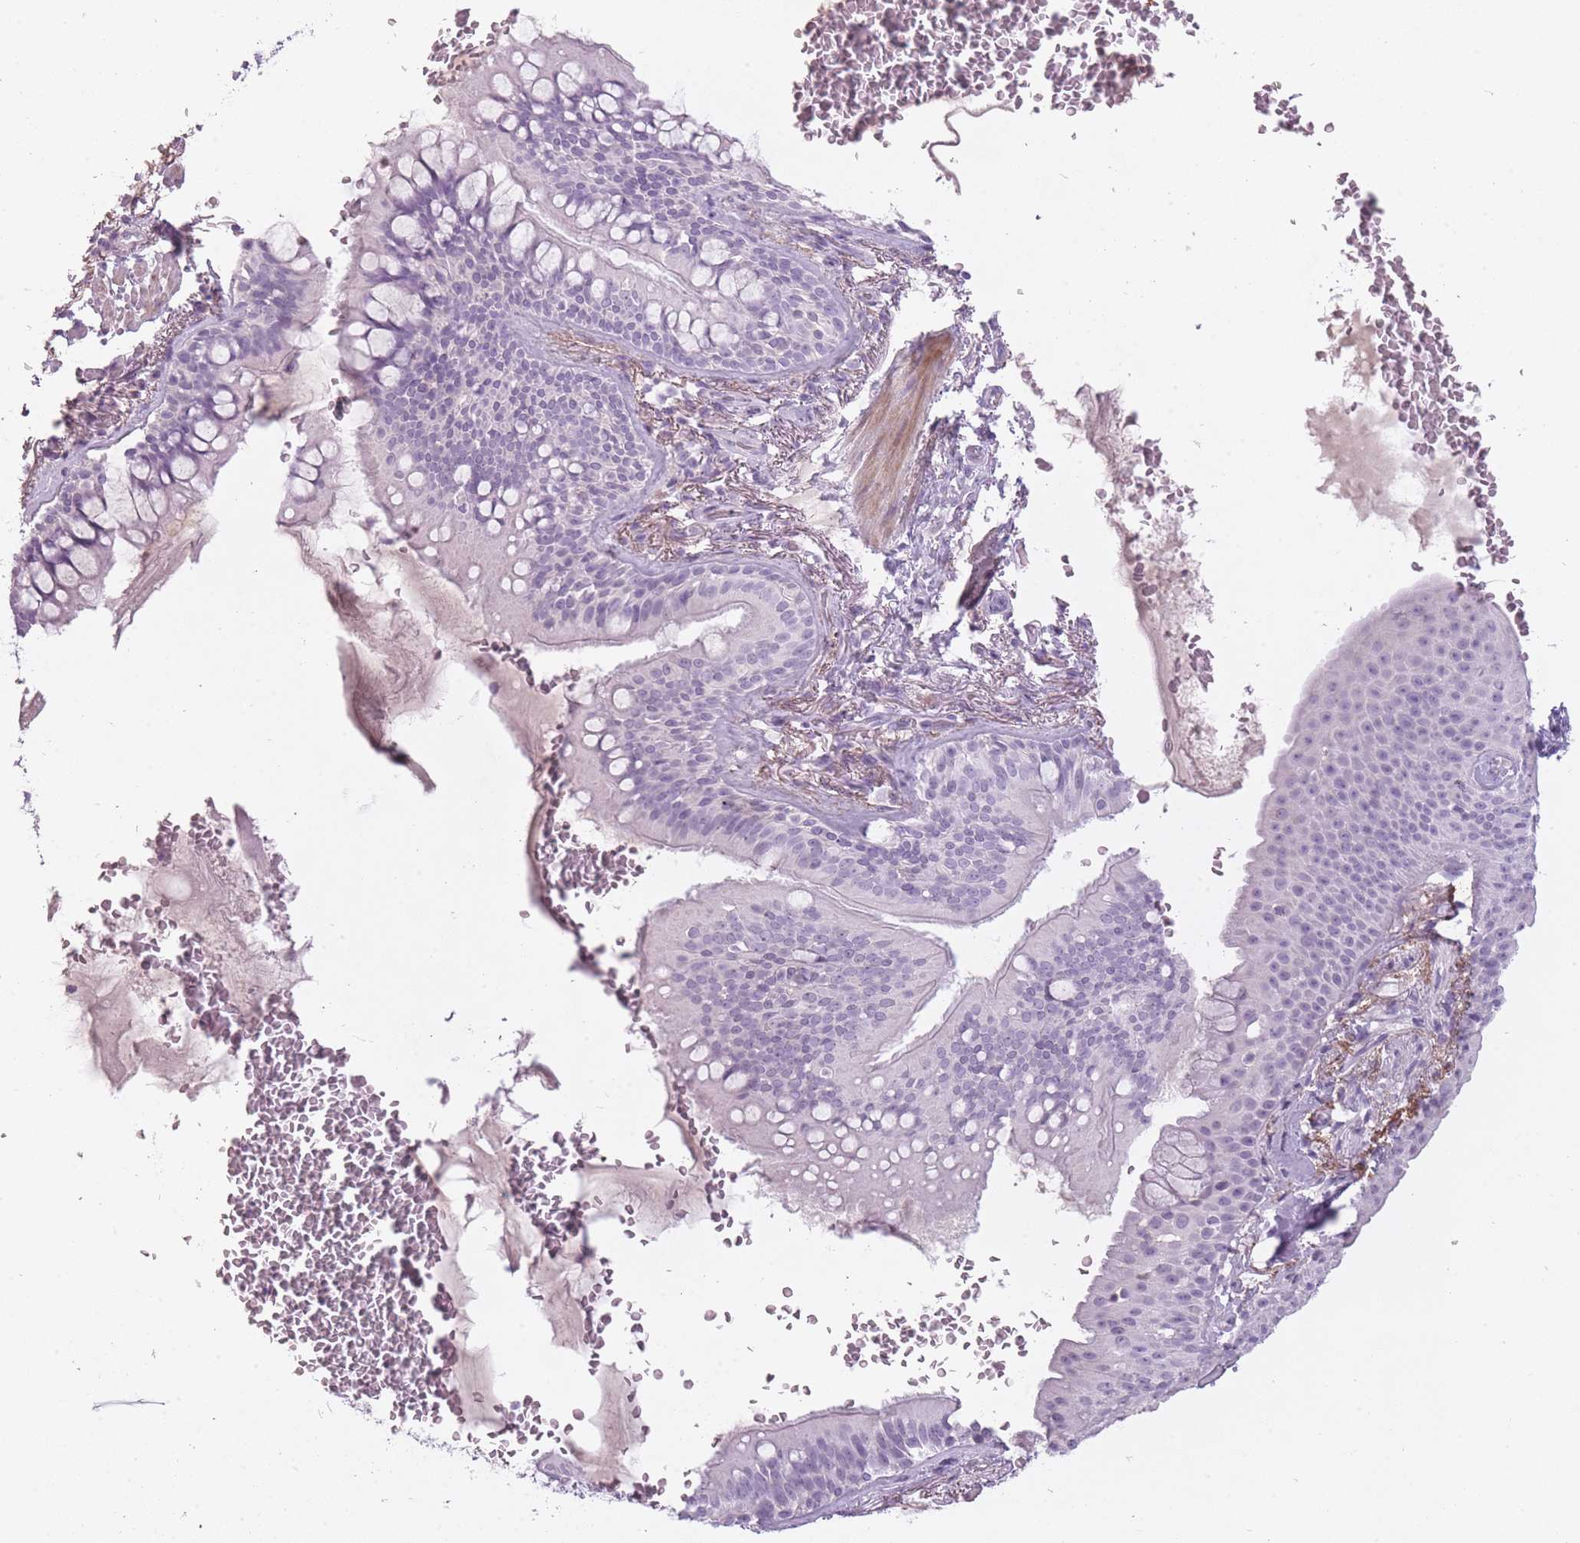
{"staining": {"intensity": "negative", "quantity": "none", "location": "none"}, "tissue": "bronchus", "cell_type": "Respiratory epithelial cells", "image_type": "normal", "snomed": [{"axis": "morphology", "description": "Normal tissue, NOS"}, {"axis": "topography", "description": "Bronchus"}], "caption": "Protein analysis of unremarkable bronchus reveals no significant expression in respiratory epithelial cells.", "gene": "RFX4", "patient": {"sex": "male", "age": 70}}